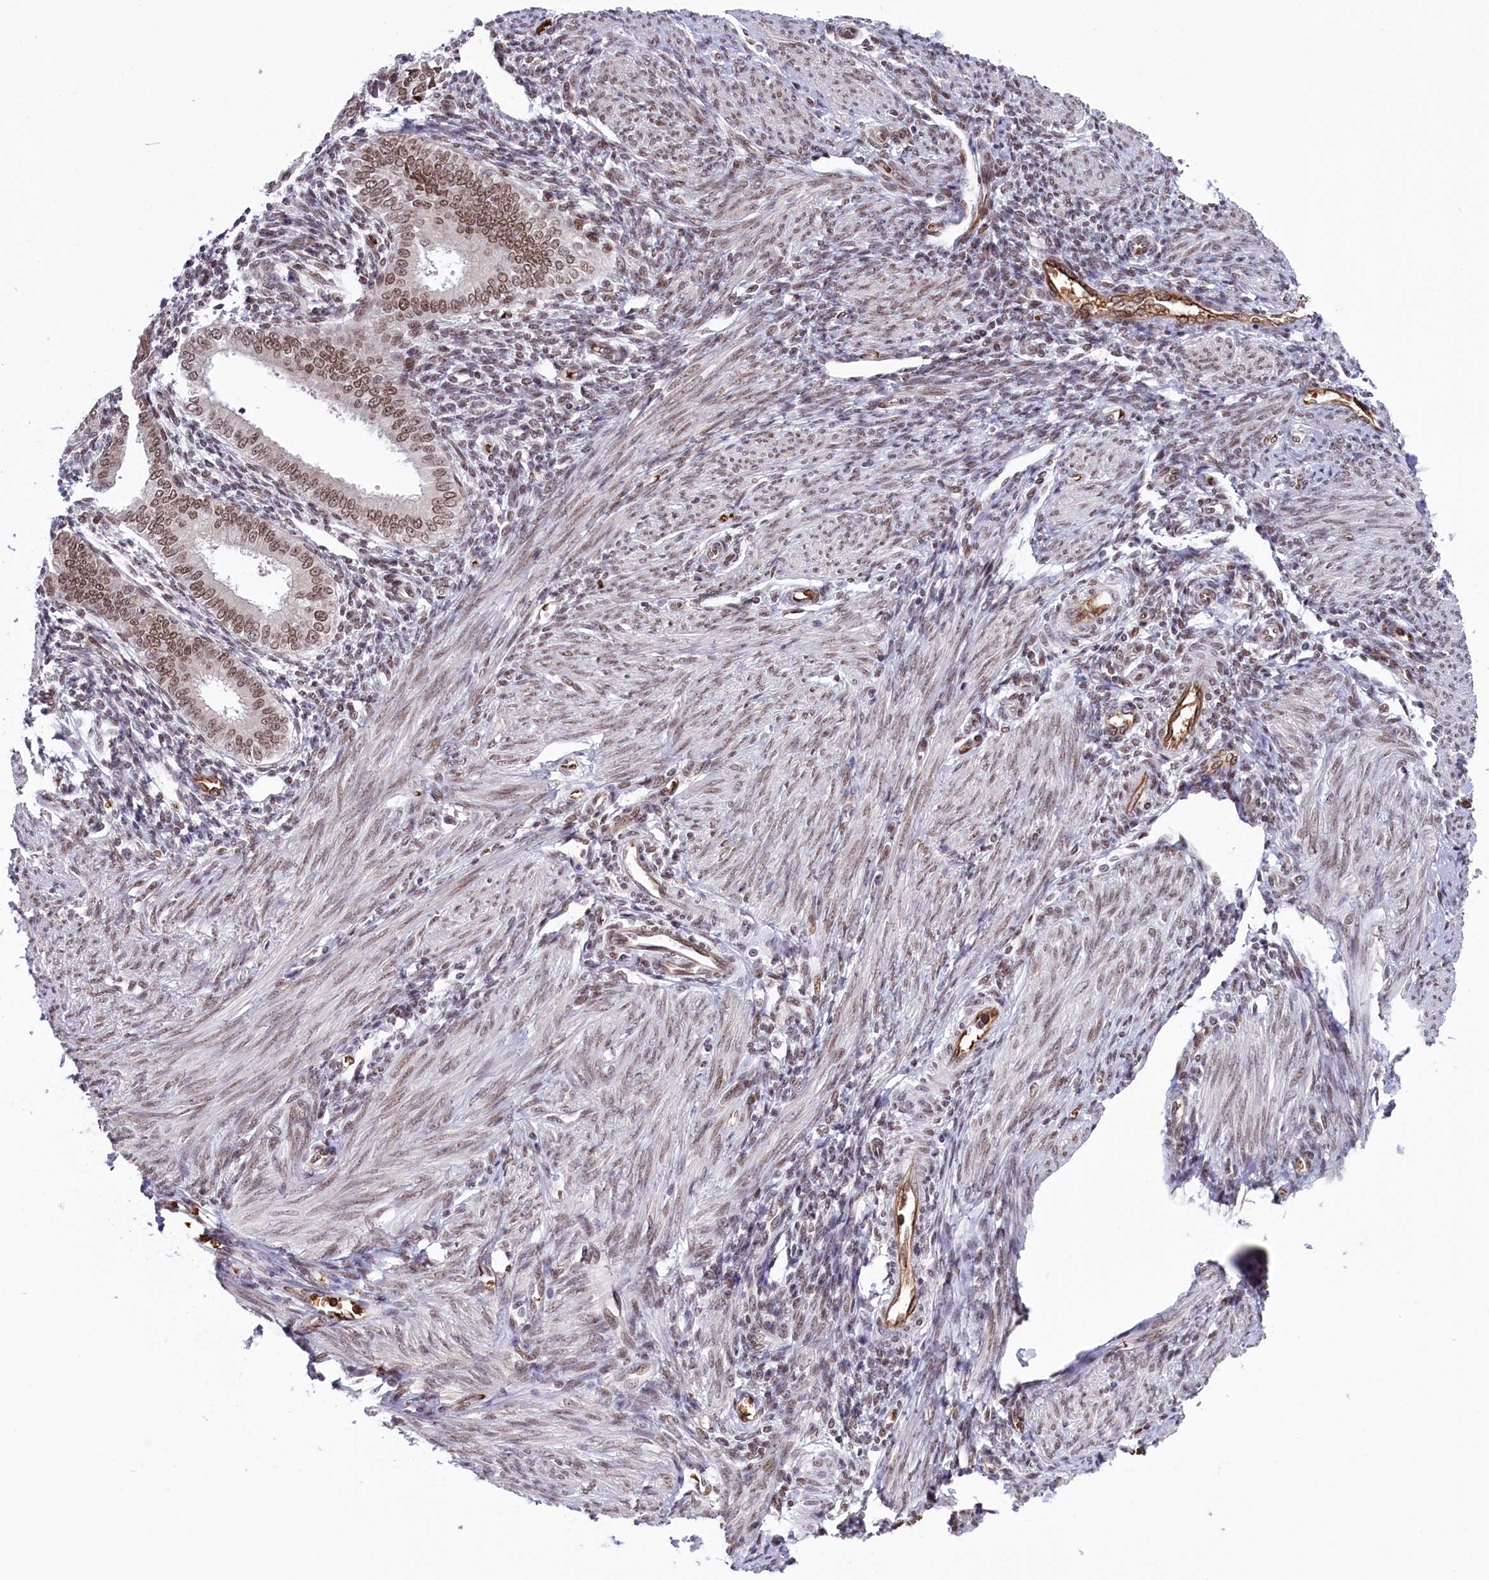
{"staining": {"intensity": "weak", "quantity": "25%-75%", "location": "nuclear"}, "tissue": "endometrium", "cell_type": "Cells in endometrial stroma", "image_type": "normal", "snomed": [{"axis": "morphology", "description": "Normal tissue, NOS"}, {"axis": "topography", "description": "Uterus"}, {"axis": "topography", "description": "Endometrium"}], "caption": "Immunohistochemistry staining of unremarkable endometrium, which displays low levels of weak nuclear staining in about 25%-75% of cells in endometrial stroma indicating weak nuclear protein staining. The staining was performed using DAB (brown) for protein detection and nuclei were counterstained in hematoxylin (blue).", "gene": "MPHOSPH8", "patient": {"sex": "female", "age": 48}}